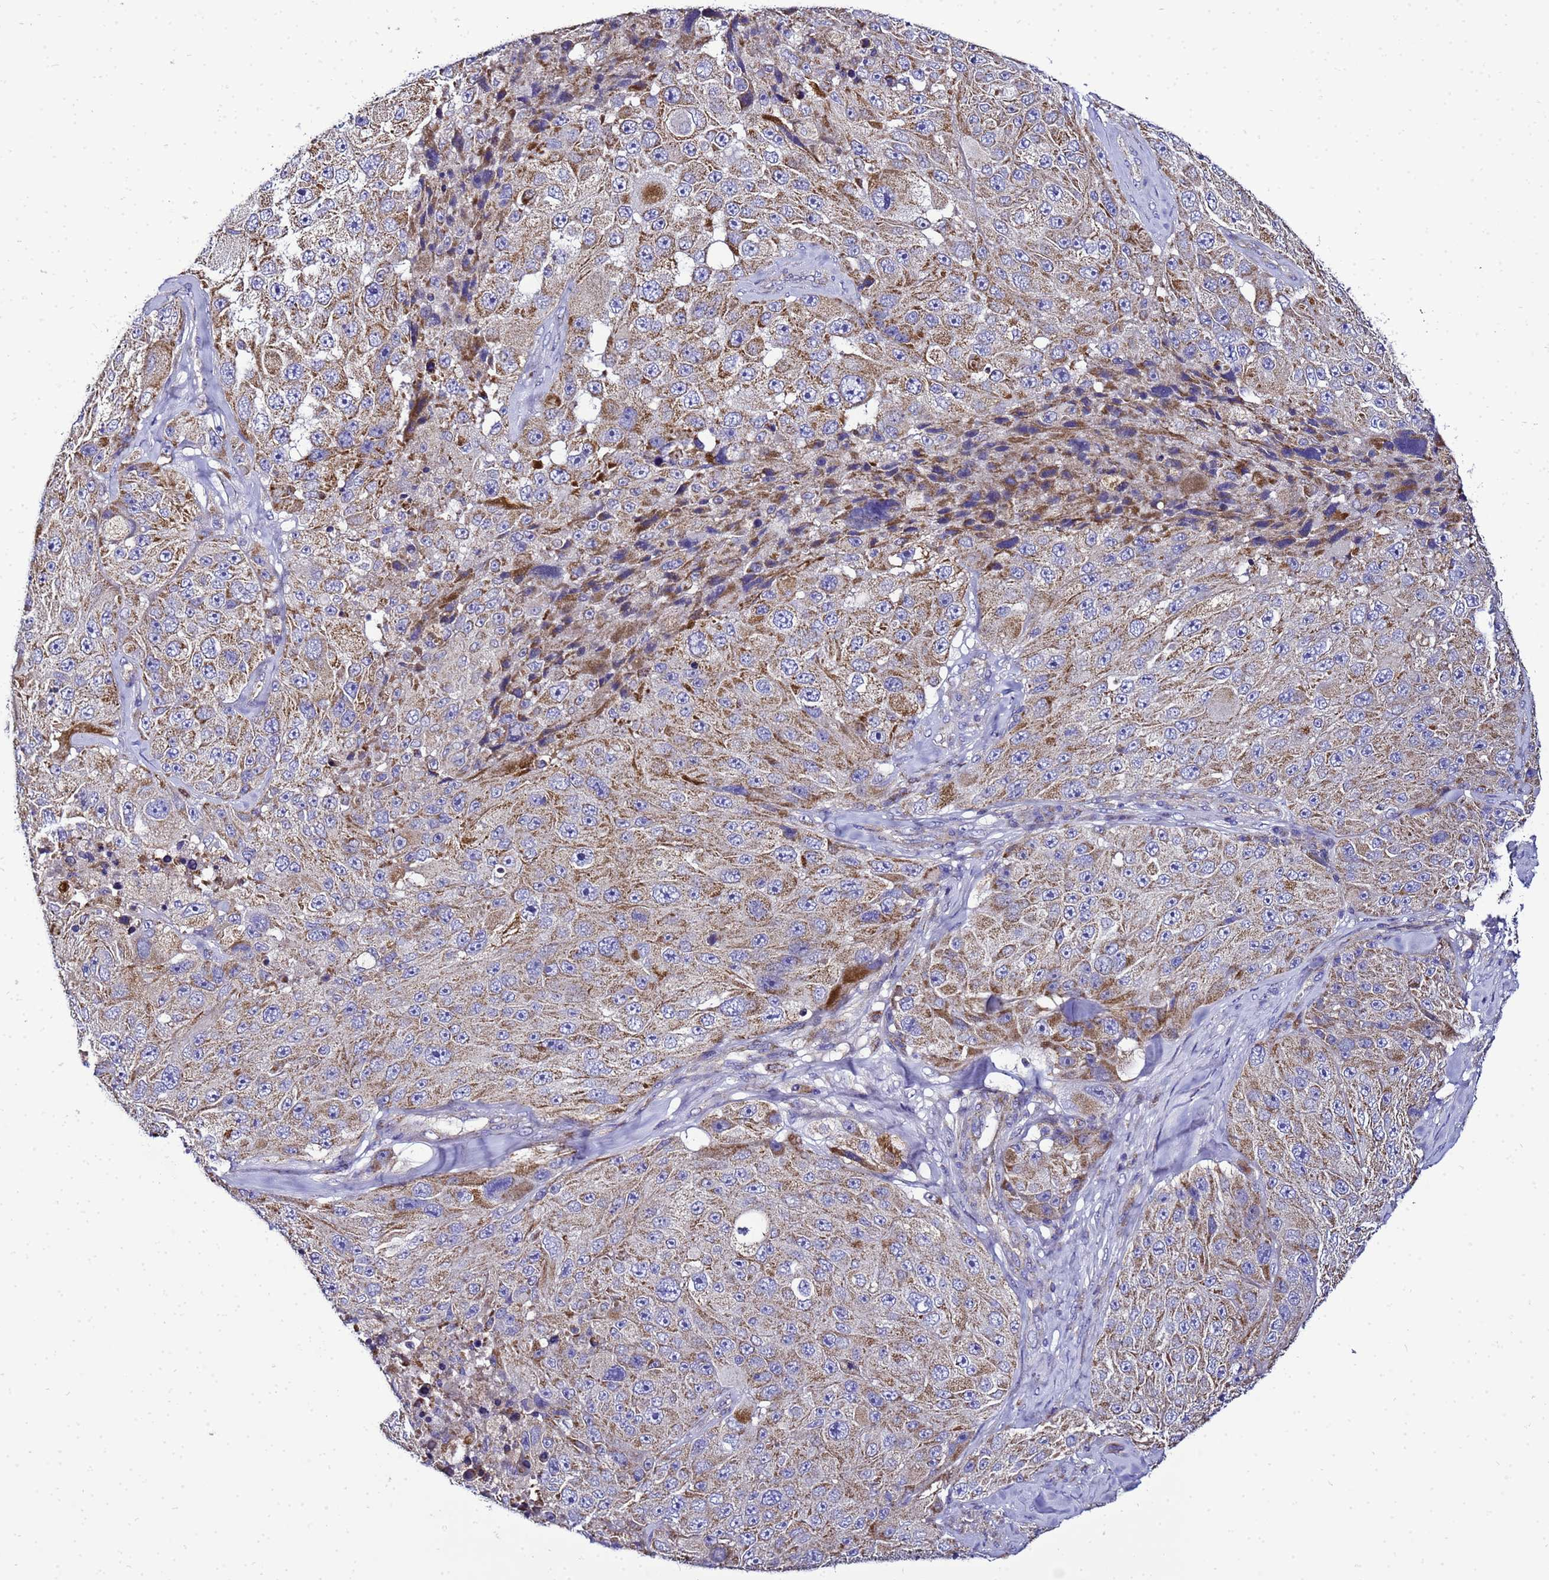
{"staining": {"intensity": "moderate", "quantity": "25%-75%", "location": "cytoplasmic/membranous"}, "tissue": "melanoma", "cell_type": "Tumor cells", "image_type": "cancer", "snomed": [{"axis": "morphology", "description": "Malignant melanoma, Metastatic site"}, {"axis": "topography", "description": "Lymph node"}], "caption": "This photomicrograph exhibits malignant melanoma (metastatic site) stained with immunohistochemistry to label a protein in brown. The cytoplasmic/membranous of tumor cells show moderate positivity for the protein. Nuclei are counter-stained blue.", "gene": "HIGD2A", "patient": {"sex": "male", "age": 62}}